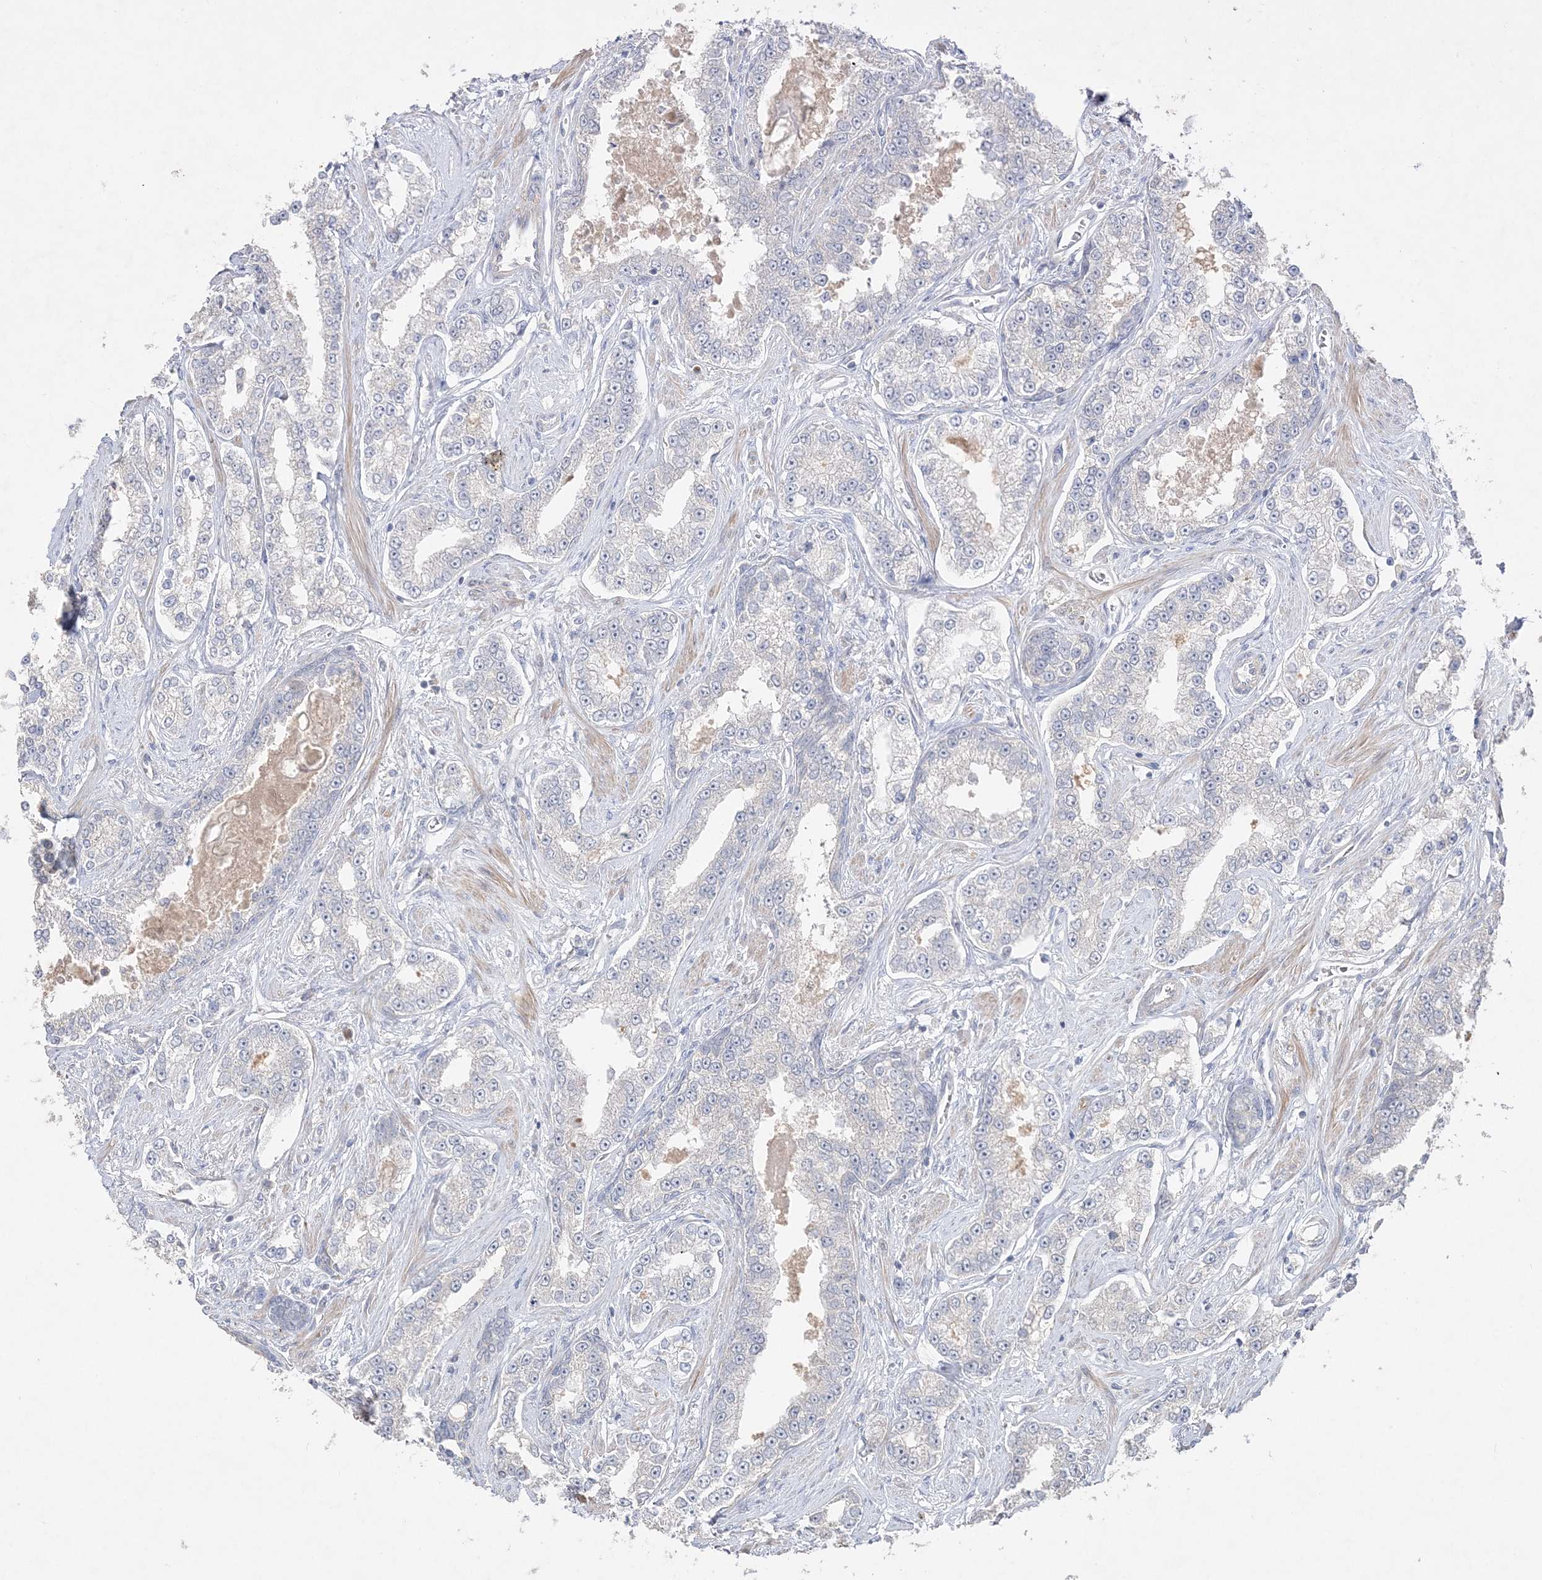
{"staining": {"intensity": "negative", "quantity": "none", "location": "none"}, "tissue": "prostate cancer", "cell_type": "Tumor cells", "image_type": "cancer", "snomed": [{"axis": "morphology", "description": "Normal tissue, NOS"}, {"axis": "morphology", "description": "Adenocarcinoma, High grade"}, {"axis": "topography", "description": "Prostate"}], "caption": "The image exhibits no staining of tumor cells in high-grade adenocarcinoma (prostate). The staining is performed using DAB (3,3'-diaminobenzidine) brown chromogen with nuclei counter-stained in using hematoxylin.", "gene": "SH3BP4", "patient": {"sex": "male", "age": 83}}